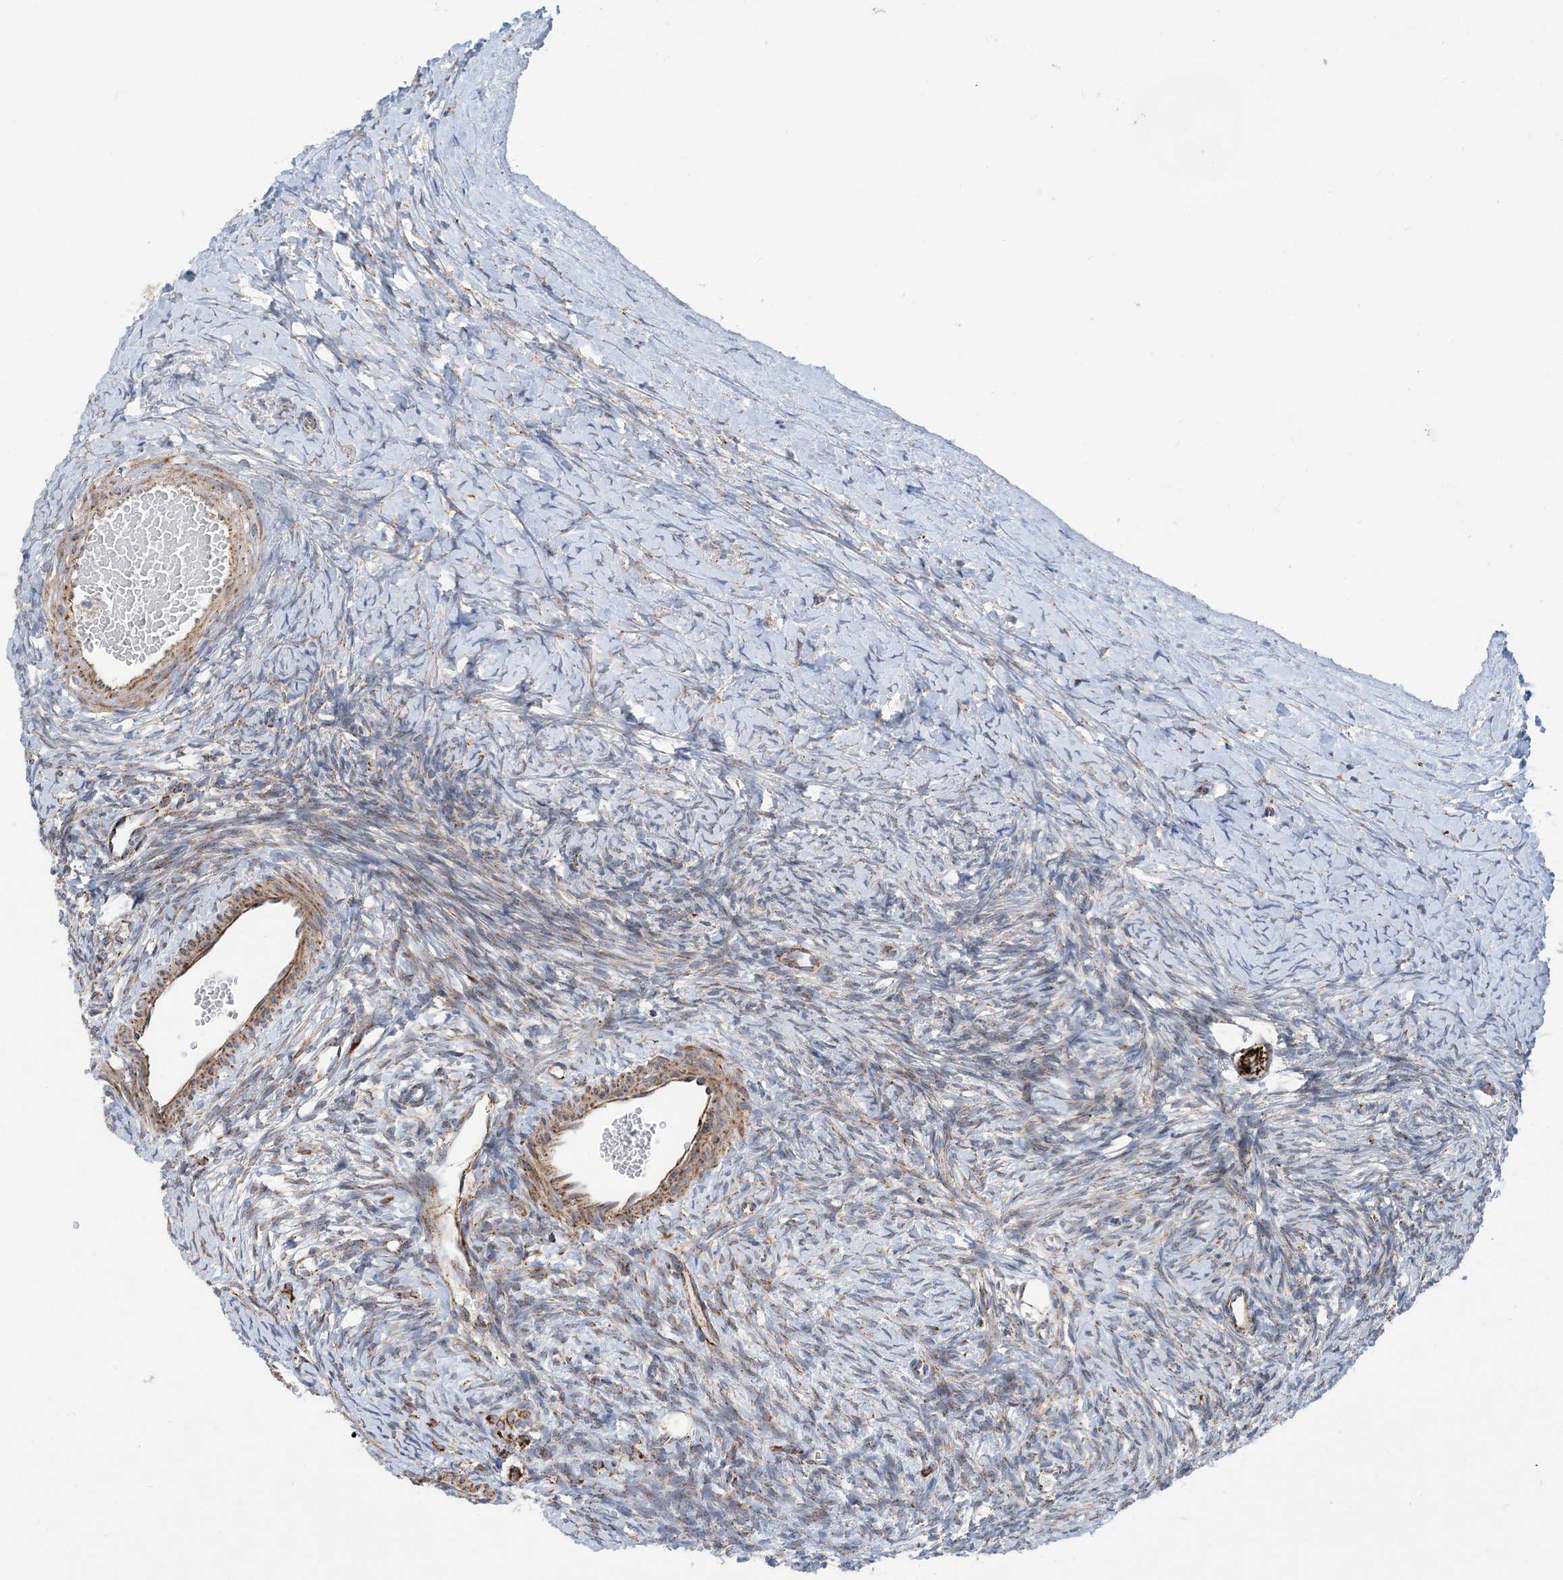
{"staining": {"intensity": "strong", "quantity": ">75%", "location": "cytoplasmic/membranous"}, "tissue": "ovary", "cell_type": "Follicle cells", "image_type": "normal", "snomed": [{"axis": "morphology", "description": "Normal tissue, NOS"}, {"axis": "morphology", "description": "Developmental malformation"}, {"axis": "topography", "description": "Ovary"}], "caption": "Ovary stained with a brown dye exhibits strong cytoplasmic/membranous positive expression in approximately >75% of follicle cells.", "gene": "PCDHGA1", "patient": {"sex": "female", "age": 39}}